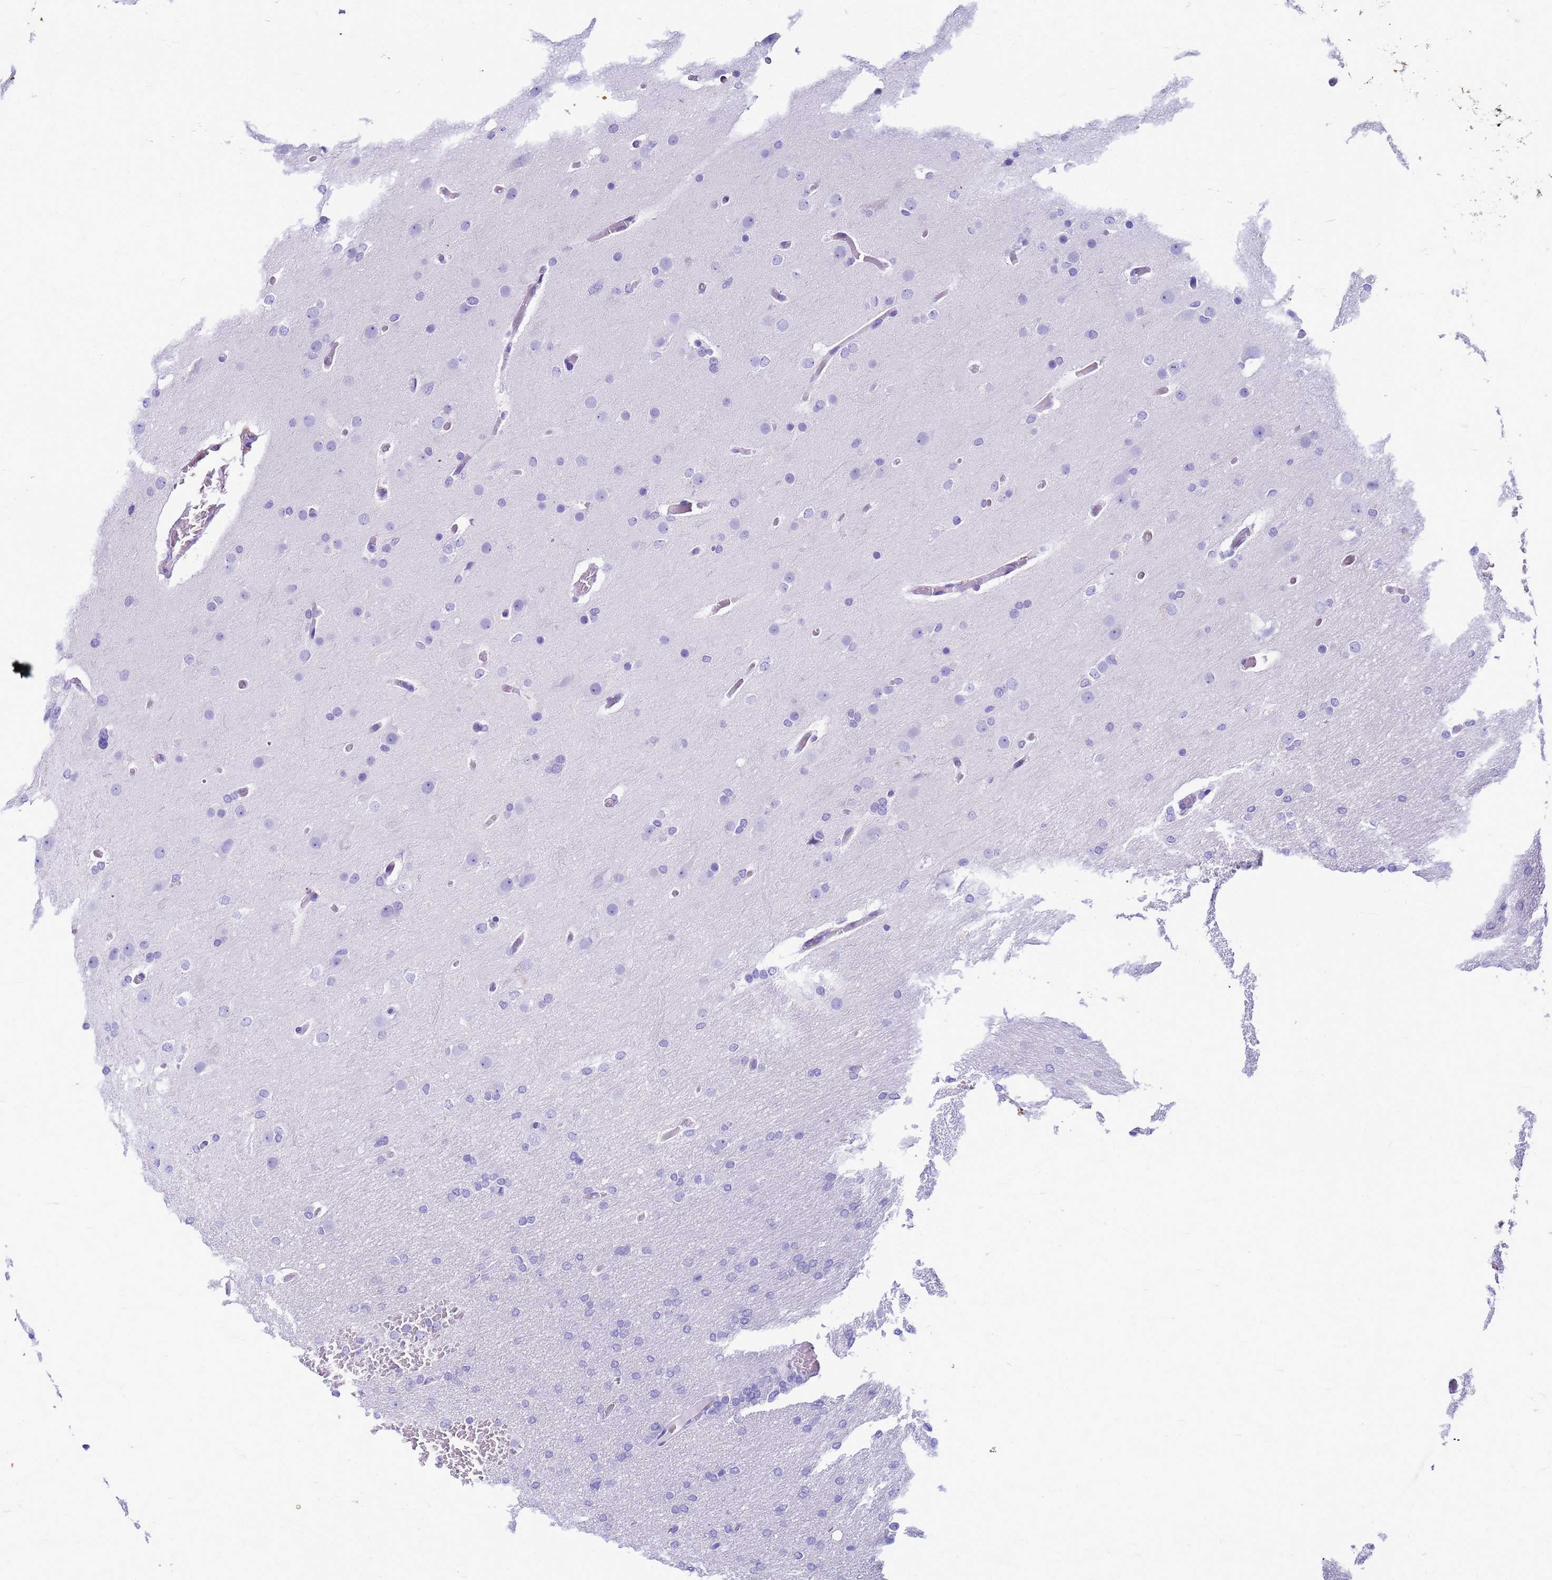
{"staining": {"intensity": "negative", "quantity": "none", "location": "none"}, "tissue": "glioma", "cell_type": "Tumor cells", "image_type": "cancer", "snomed": [{"axis": "morphology", "description": "Glioma, malignant, High grade"}, {"axis": "topography", "description": "Cerebral cortex"}], "caption": "Tumor cells show no significant protein positivity in glioma.", "gene": "CFAP100", "patient": {"sex": "female", "age": 36}}